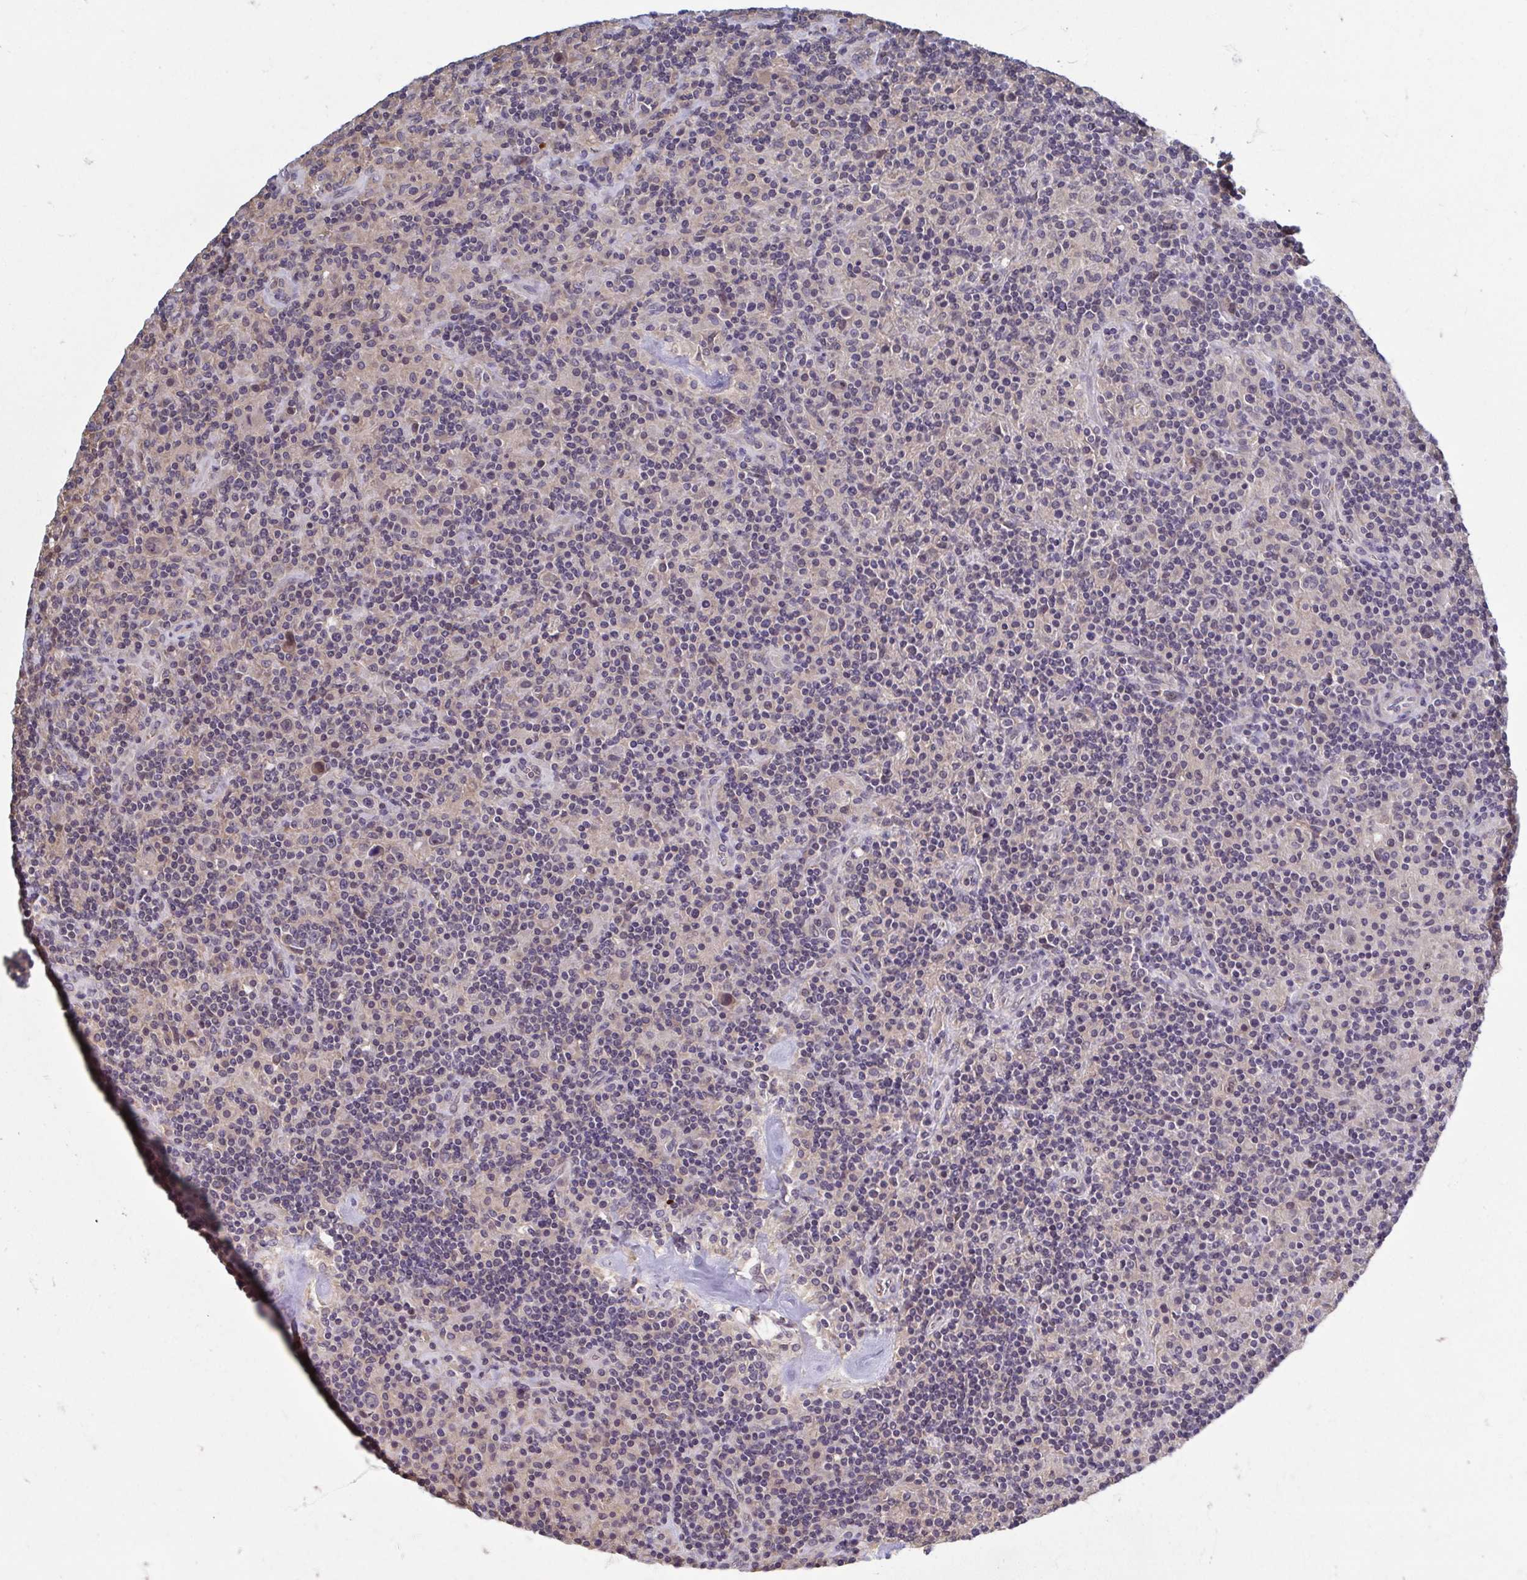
{"staining": {"intensity": "negative", "quantity": "none", "location": "none"}, "tissue": "lymphoma", "cell_type": "Tumor cells", "image_type": "cancer", "snomed": [{"axis": "morphology", "description": "Hodgkin's disease, NOS"}, {"axis": "topography", "description": "Lymph node"}], "caption": "Immunohistochemical staining of Hodgkin's disease displays no significant staining in tumor cells.", "gene": "LRRC38", "patient": {"sex": "male", "age": 70}}